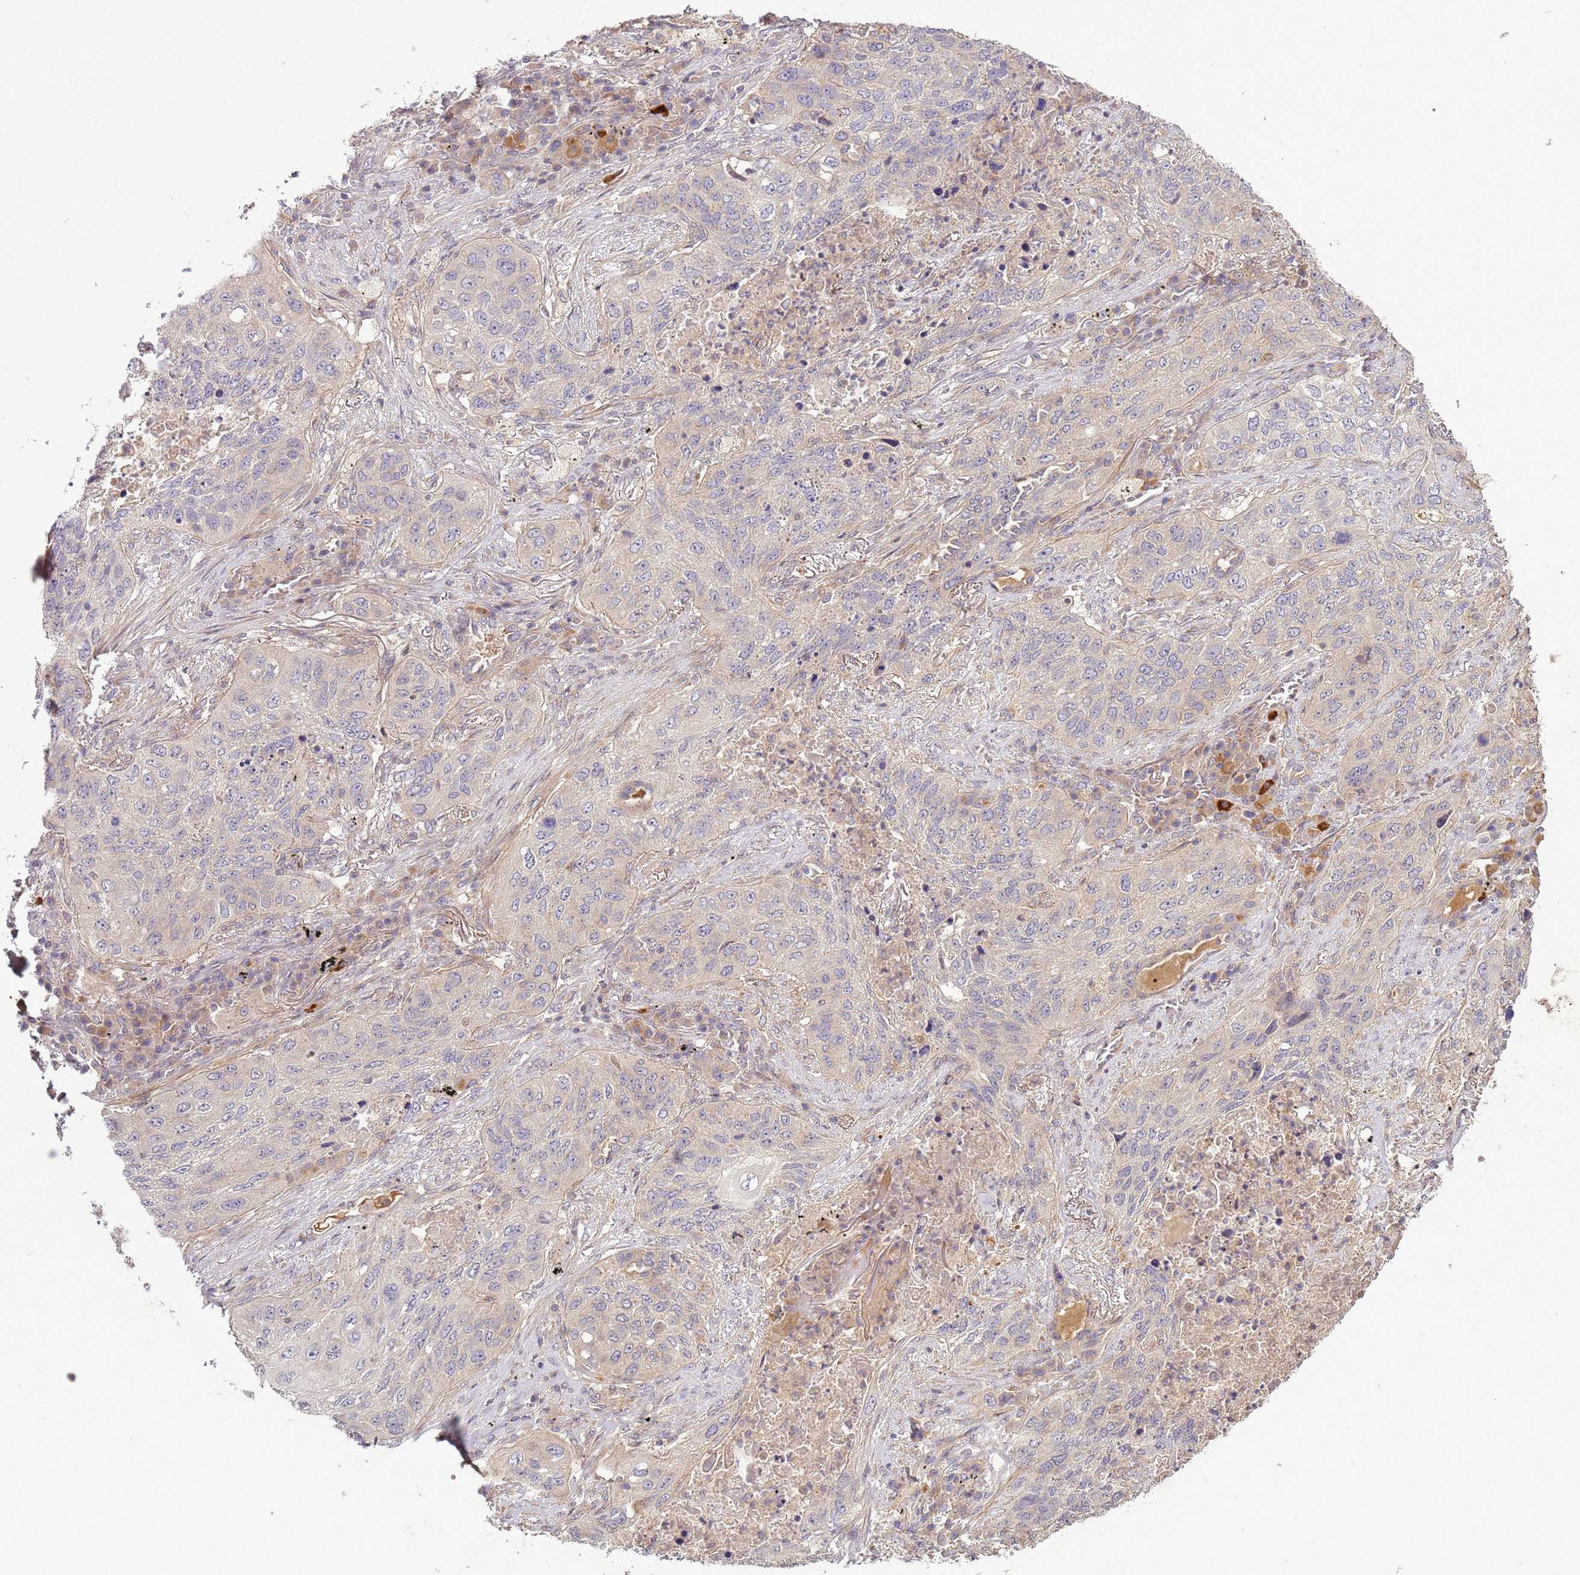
{"staining": {"intensity": "negative", "quantity": "none", "location": "none"}, "tissue": "lung cancer", "cell_type": "Tumor cells", "image_type": "cancer", "snomed": [{"axis": "morphology", "description": "Squamous cell carcinoma, NOS"}, {"axis": "topography", "description": "Lung"}], "caption": "Protein analysis of squamous cell carcinoma (lung) demonstrates no significant staining in tumor cells.", "gene": "RNF128", "patient": {"sex": "female", "age": 63}}